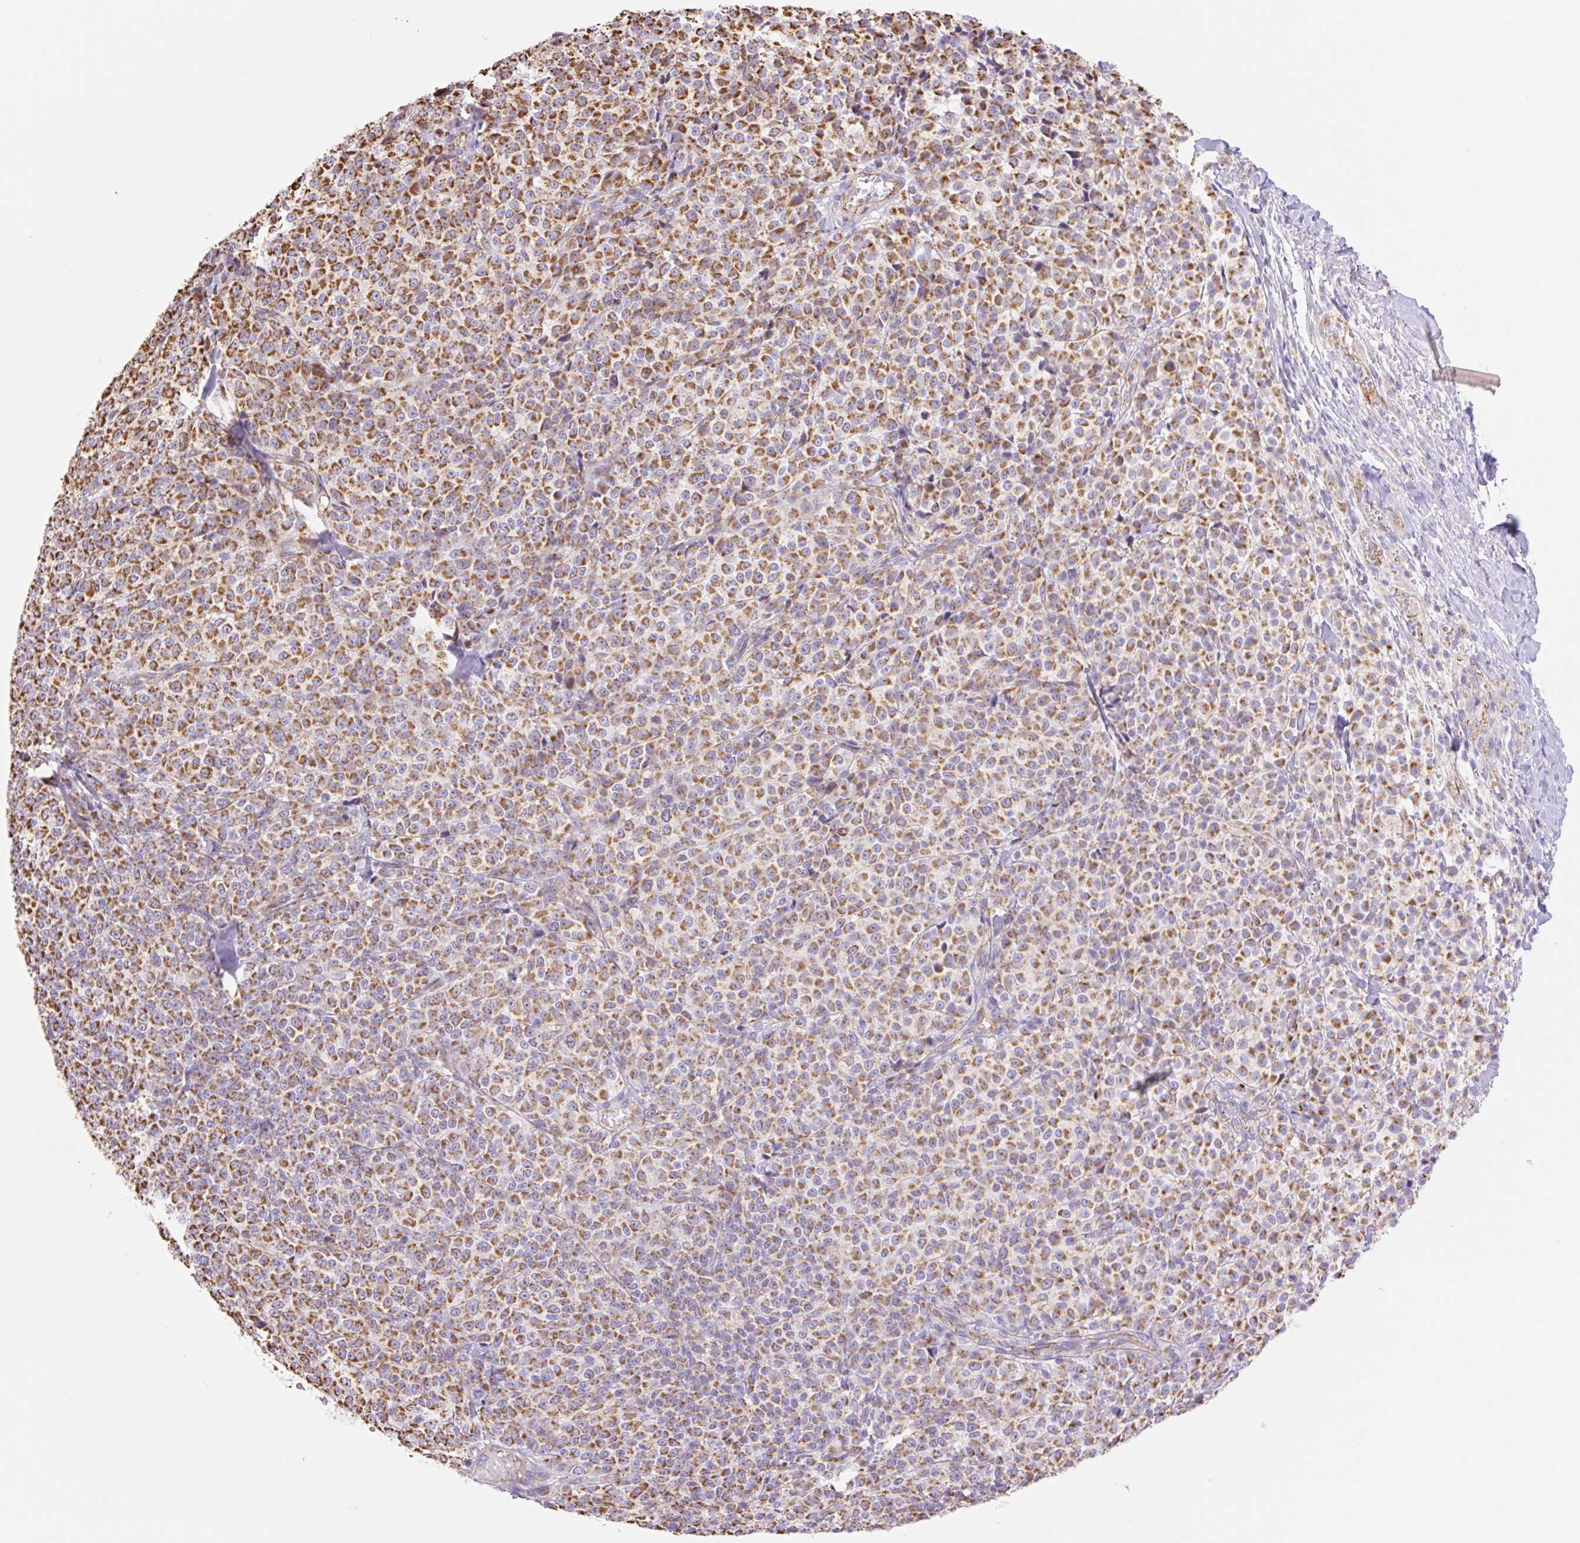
{"staining": {"intensity": "moderate", "quantity": ">75%", "location": "cytoplasmic/membranous"}, "tissue": "melanoma", "cell_type": "Tumor cells", "image_type": "cancer", "snomed": [{"axis": "morphology", "description": "Normal tissue, NOS"}, {"axis": "morphology", "description": "Malignant melanoma, NOS"}, {"axis": "topography", "description": "Skin"}], "caption": "A brown stain labels moderate cytoplasmic/membranous expression of a protein in human melanoma tumor cells.", "gene": "ESAM", "patient": {"sex": "female", "age": 34}}